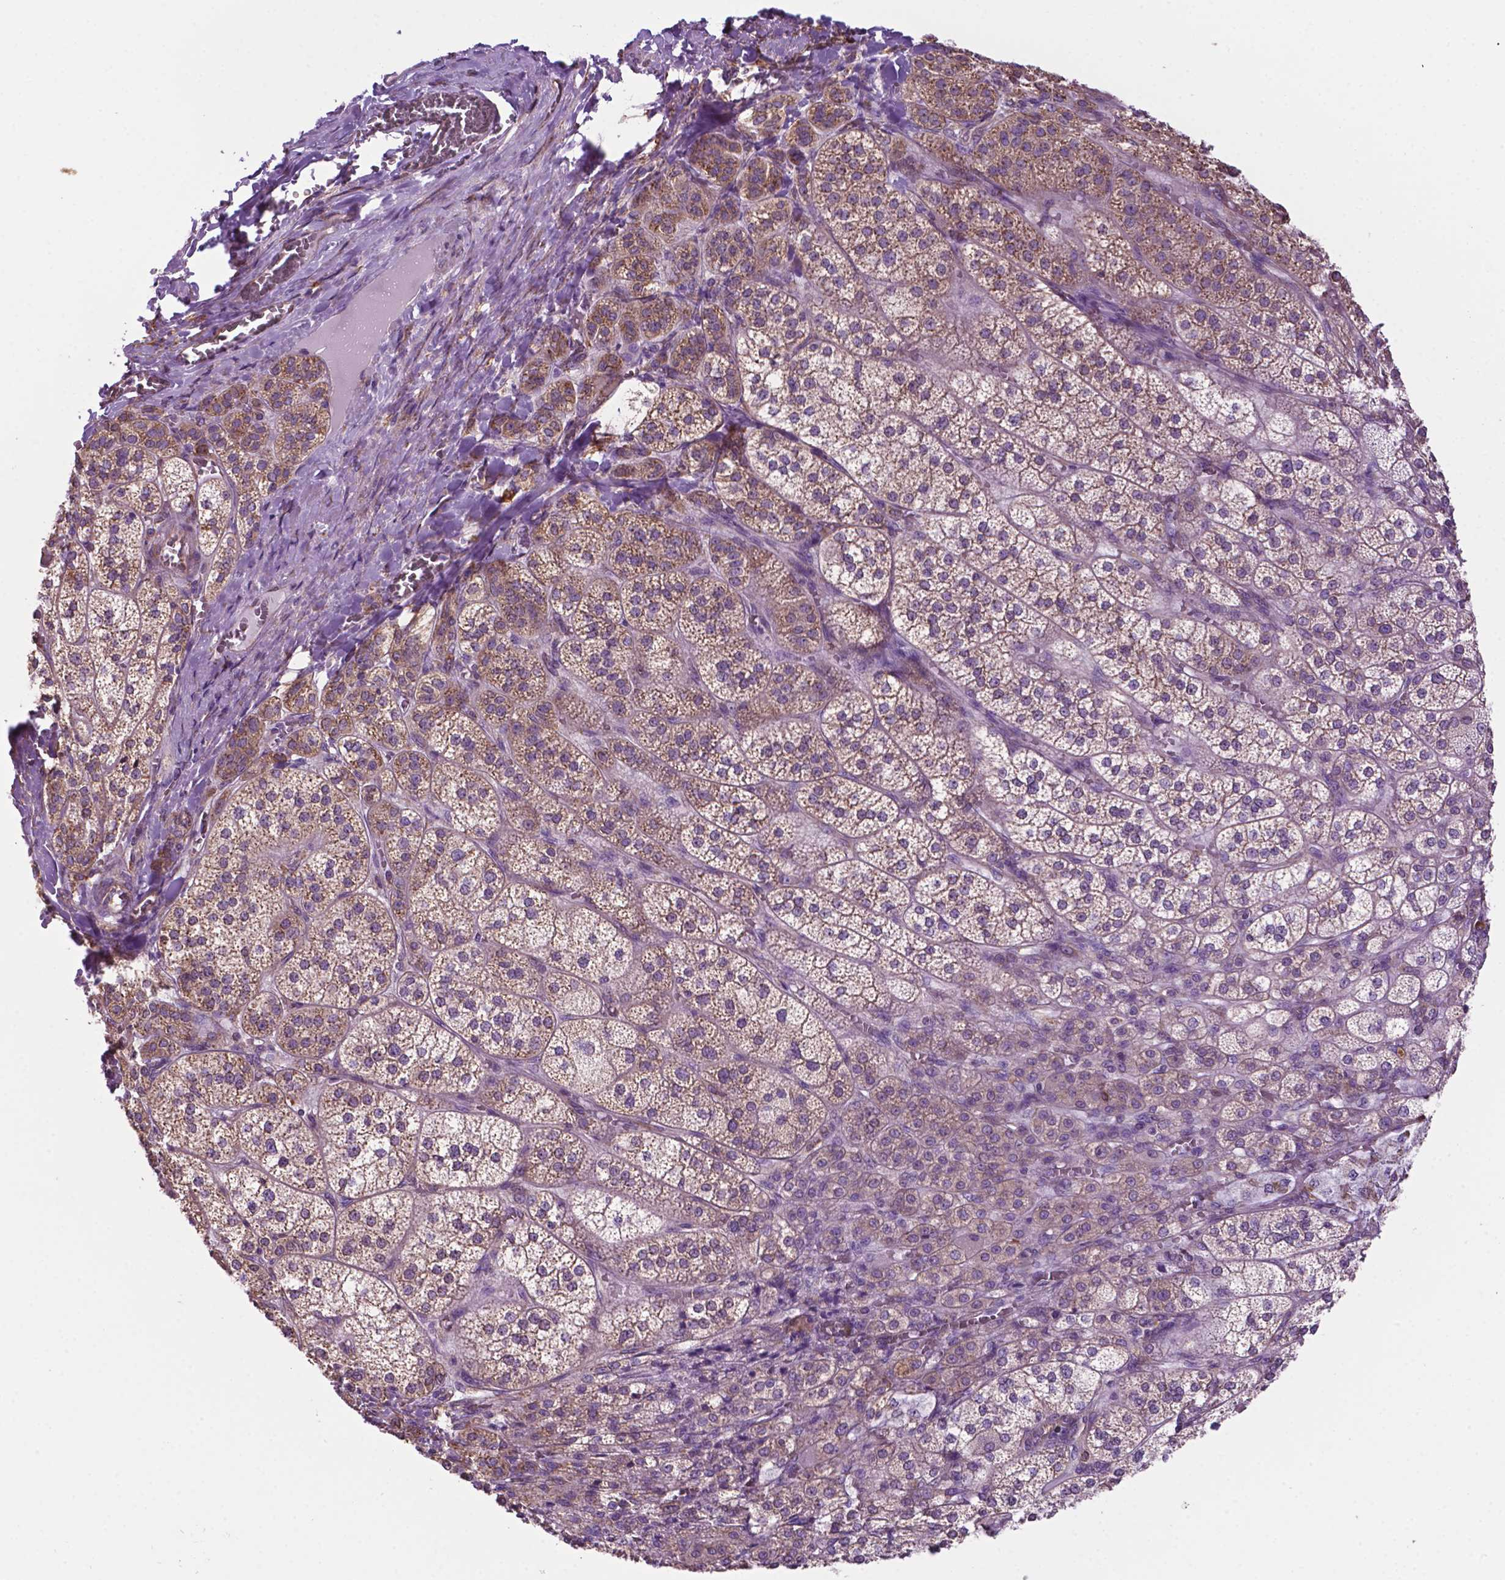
{"staining": {"intensity": "moderate", "quantity": "25%-75%", "location": "cytoplasmic/membranous"}, "tissue": "adrenal gland", "cell_type": "Glandular cells", "image_type": "normal", "snomed": [{"axis": "morphology", "description": "Normal tissue, NOS"}, {"axis": "topography", "description": "Adrenal gland"}], "caption": "This photomicrograph demonstrates unremarkable adrenal gland stained with immunohistochemistry (IHC) to label a protein in brown. The cytoplasmic/membranous of glandular cells show moderate positivity for the protein. Nuclei are counter-stained blue.", "gene": "RPL29", "patient": {"sex": "female", "age": 60}}